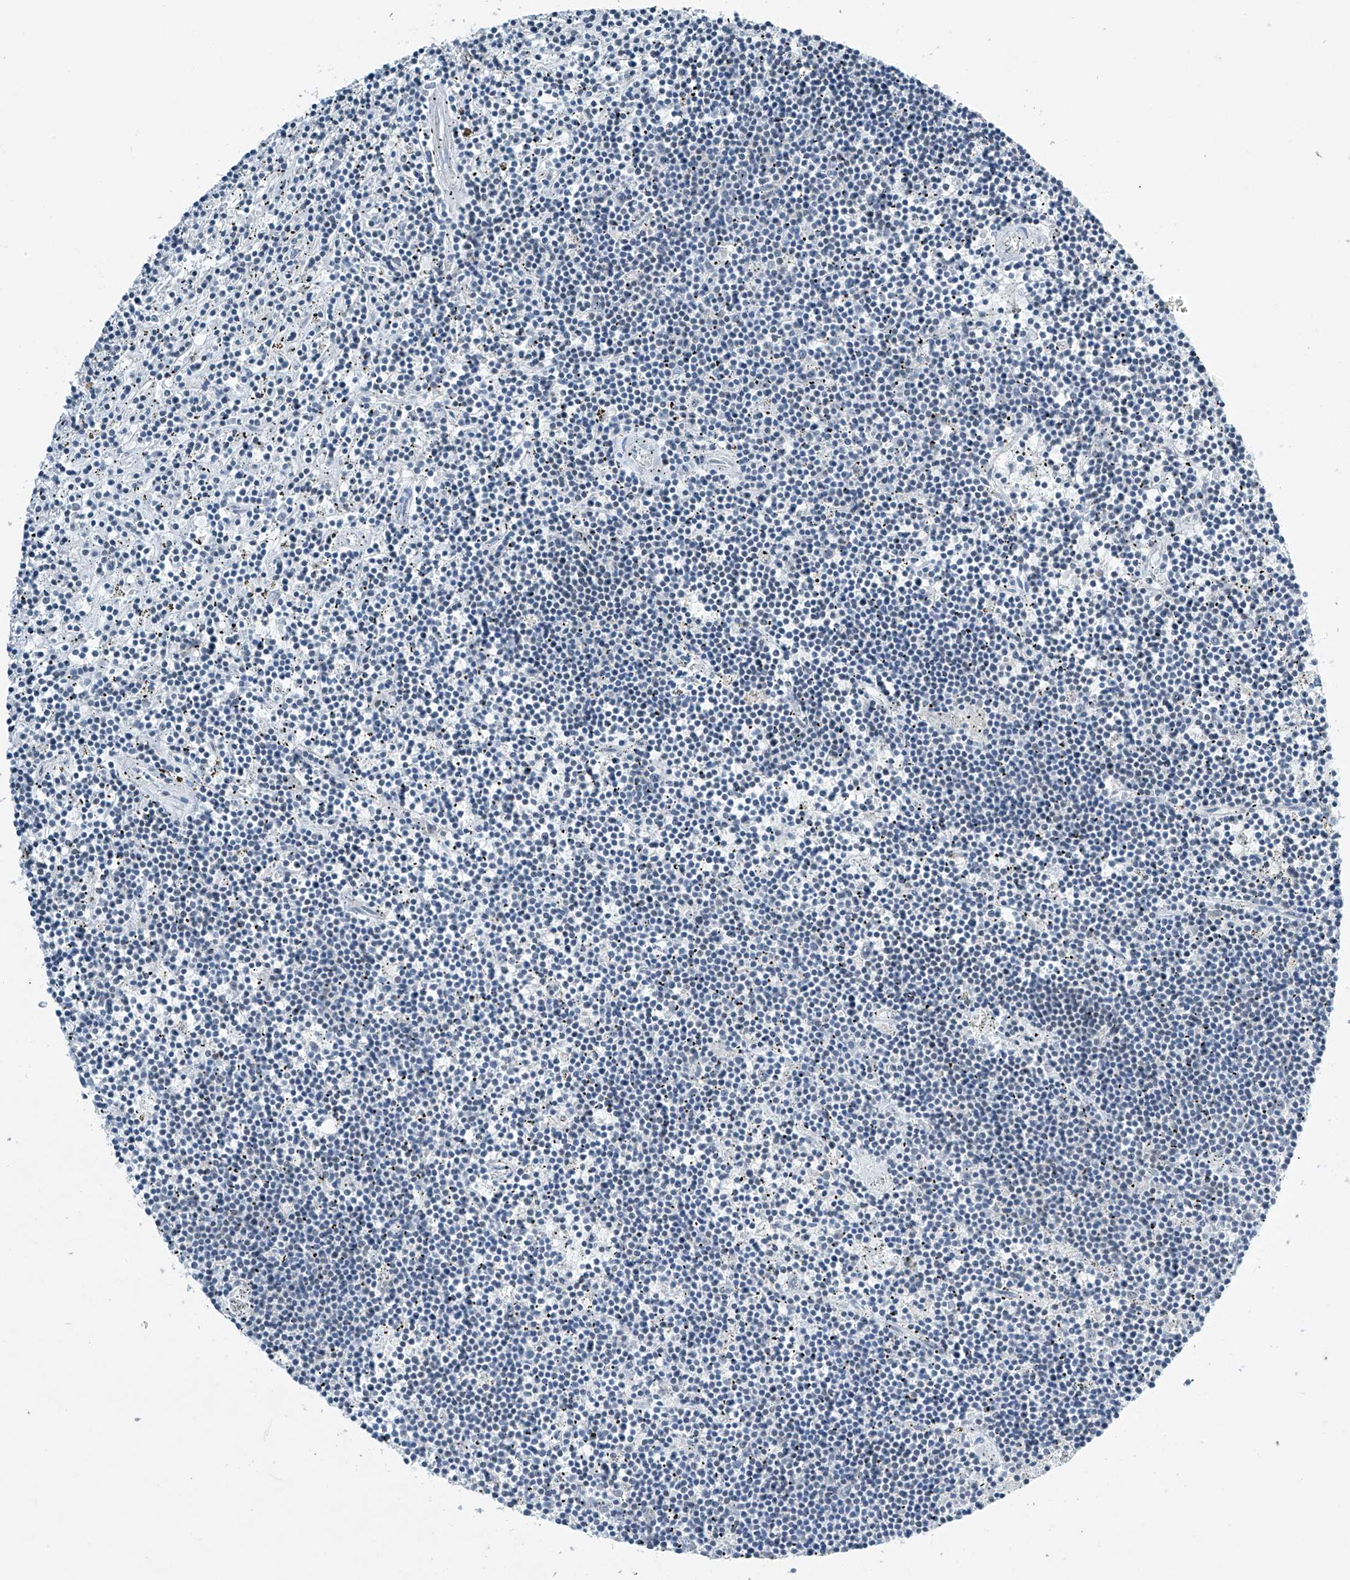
{"staining": {"intensity": "negative", "quantity": "none", "location": "none"}, "tissue": "lymphoma", "cell_type": "Tumor cells", "image_type": "cancer", "snomed": [{"axis": "morphology", "description": "Malignant lymphoma, non-Hodgkin's type, Low grade"}, {"axis": "topography", "description": "Spleen"}], "caption": "IHC of lymphoma exhibits no positivity in tumor cells.", "gene": "TAF8", "patient": {"sex": "male", "age": 76}}